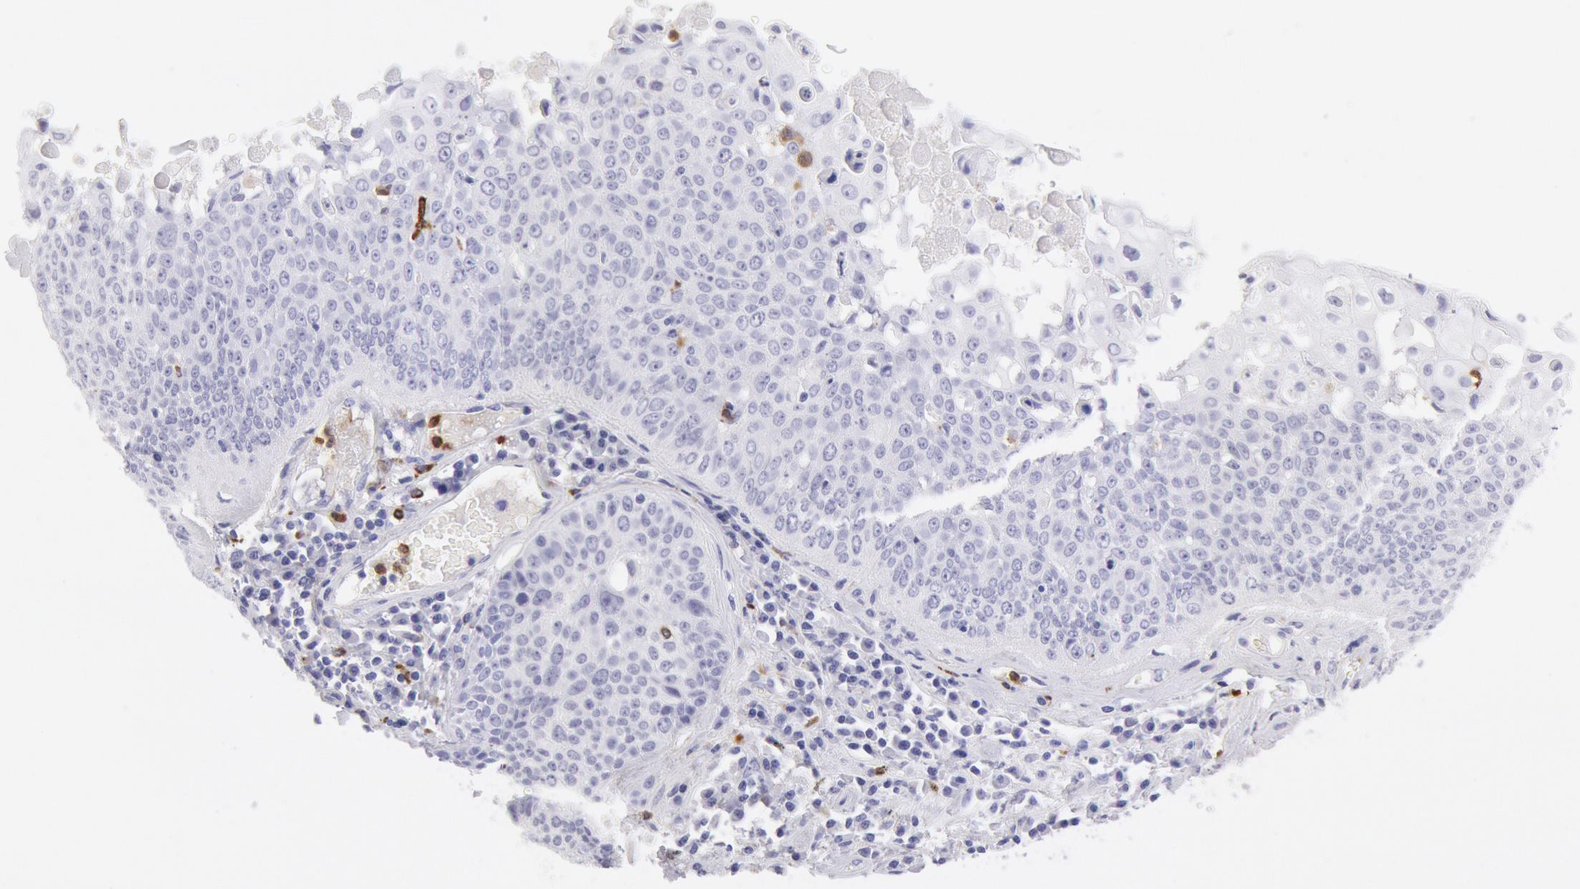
{"staining": {"intensity": "negative", "quantity": "none", "location": "none"}, "tissue": "lung cancer", "cell_type": "Tumor cells", "image_type": "cancer", "snomed": [{"axis": "morphology", "description": "Adenocarcinoma, NOS"}, {"axis": "topography", "description": "Lung"}], "caption": "Adenocarcinoma (lung) was stained to show a protein in brown. There is no significant positivity in tumor cells. (DAB (3,3'-diaminobenzidine) IHC visualized using brightfield microscopy, high magnification).", "gene": "FCN1", "patient": {"sex": "male", "age": 60}}